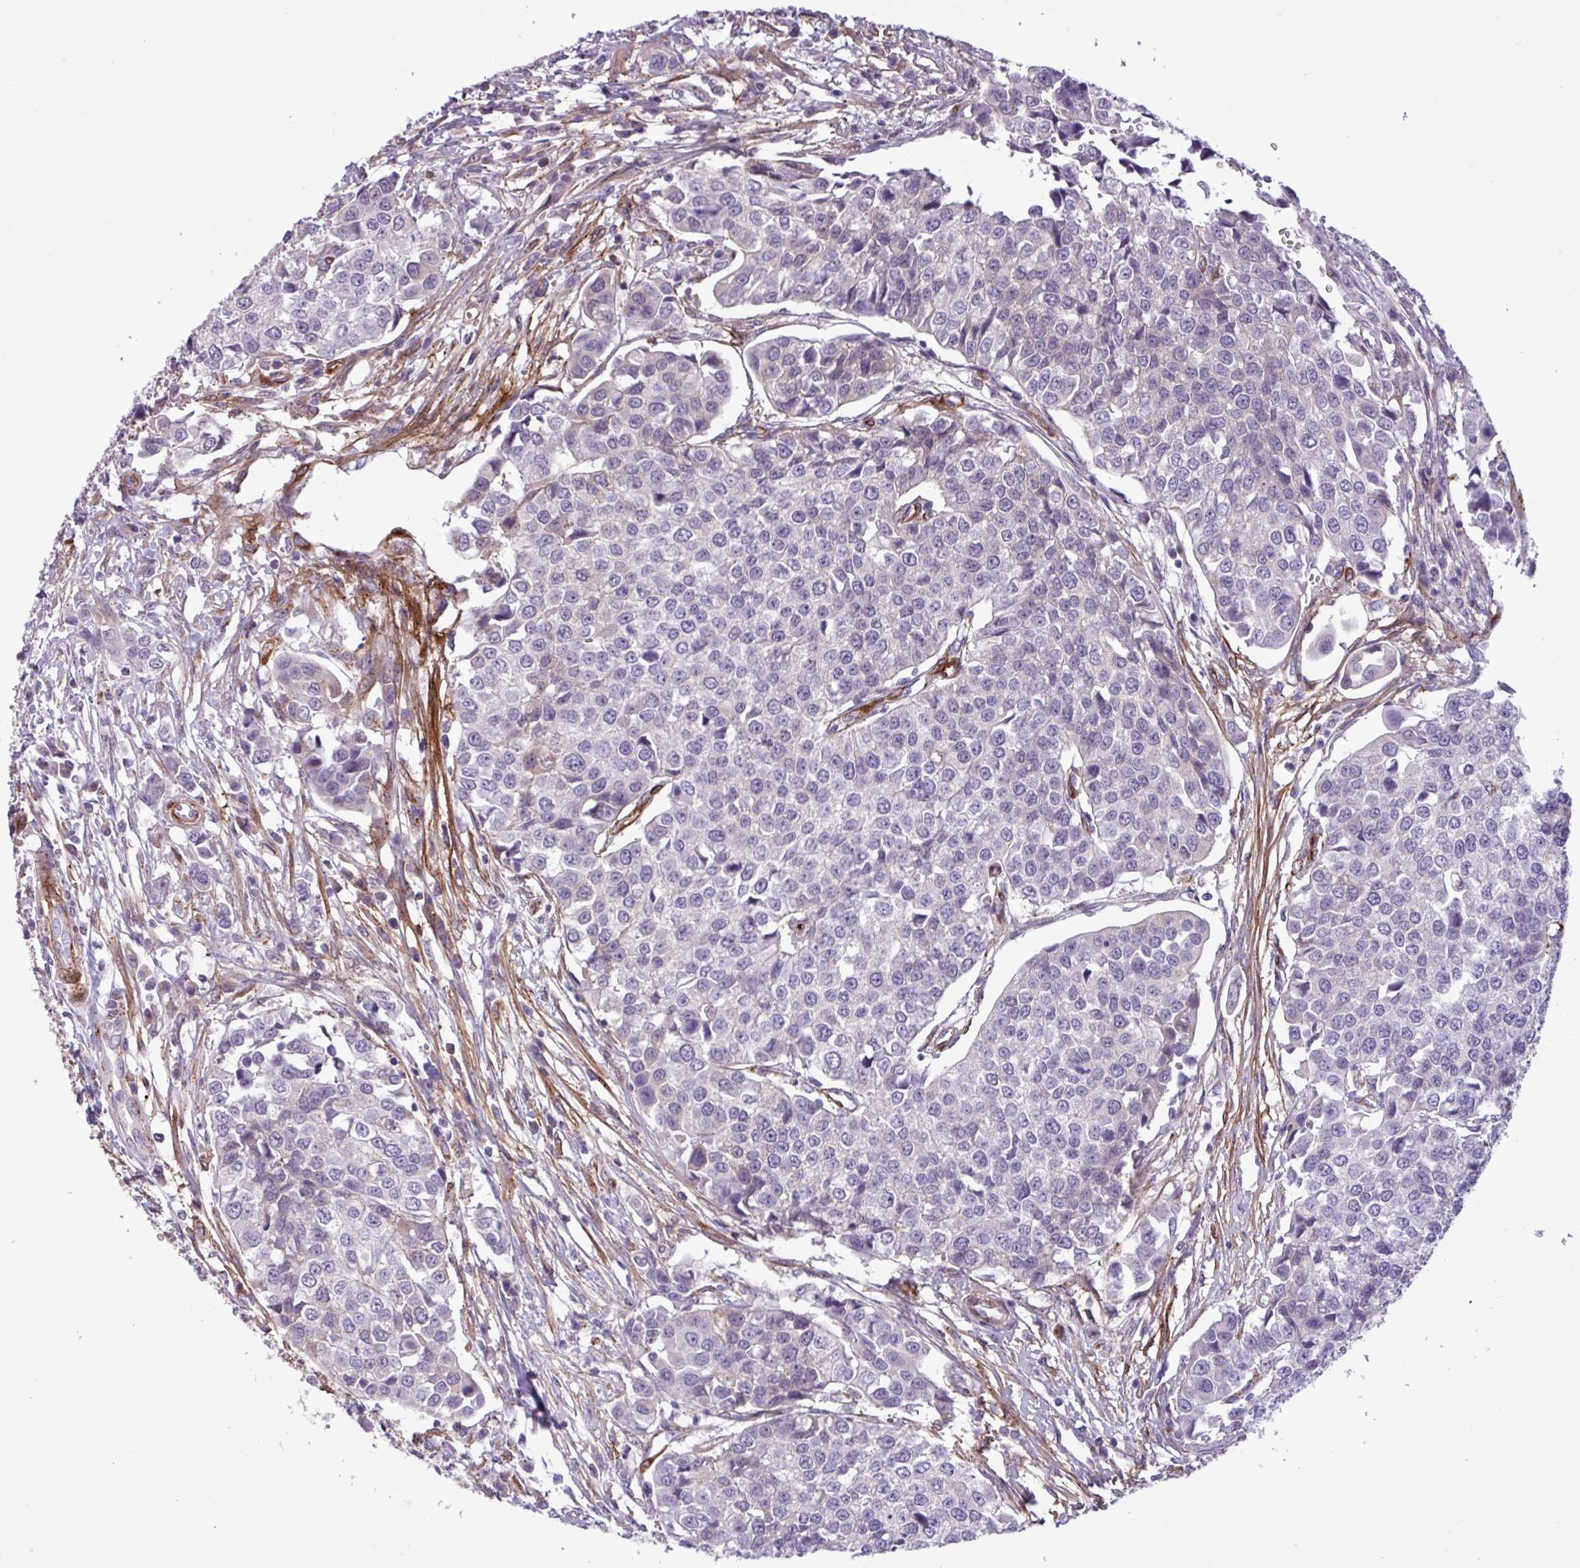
{"staining": {"intensity": "negative", "quantity": "none", "location": "none"}, "tissue": "urothelial cancer", "cell_type": "Tumor cells", "image_type": "cancer", "snomed": [{"axis": "morphology", "description": "Urothelial carcinoma, Low grade"}, {"axis": "topography", "description": "Urinary bladder"}], "caption": "Photomicrograph shows no significant protein expression in tumor cells of urothelial cancer.", "gene": "CD248", "patient": {"sex": "female", "age": 78}}